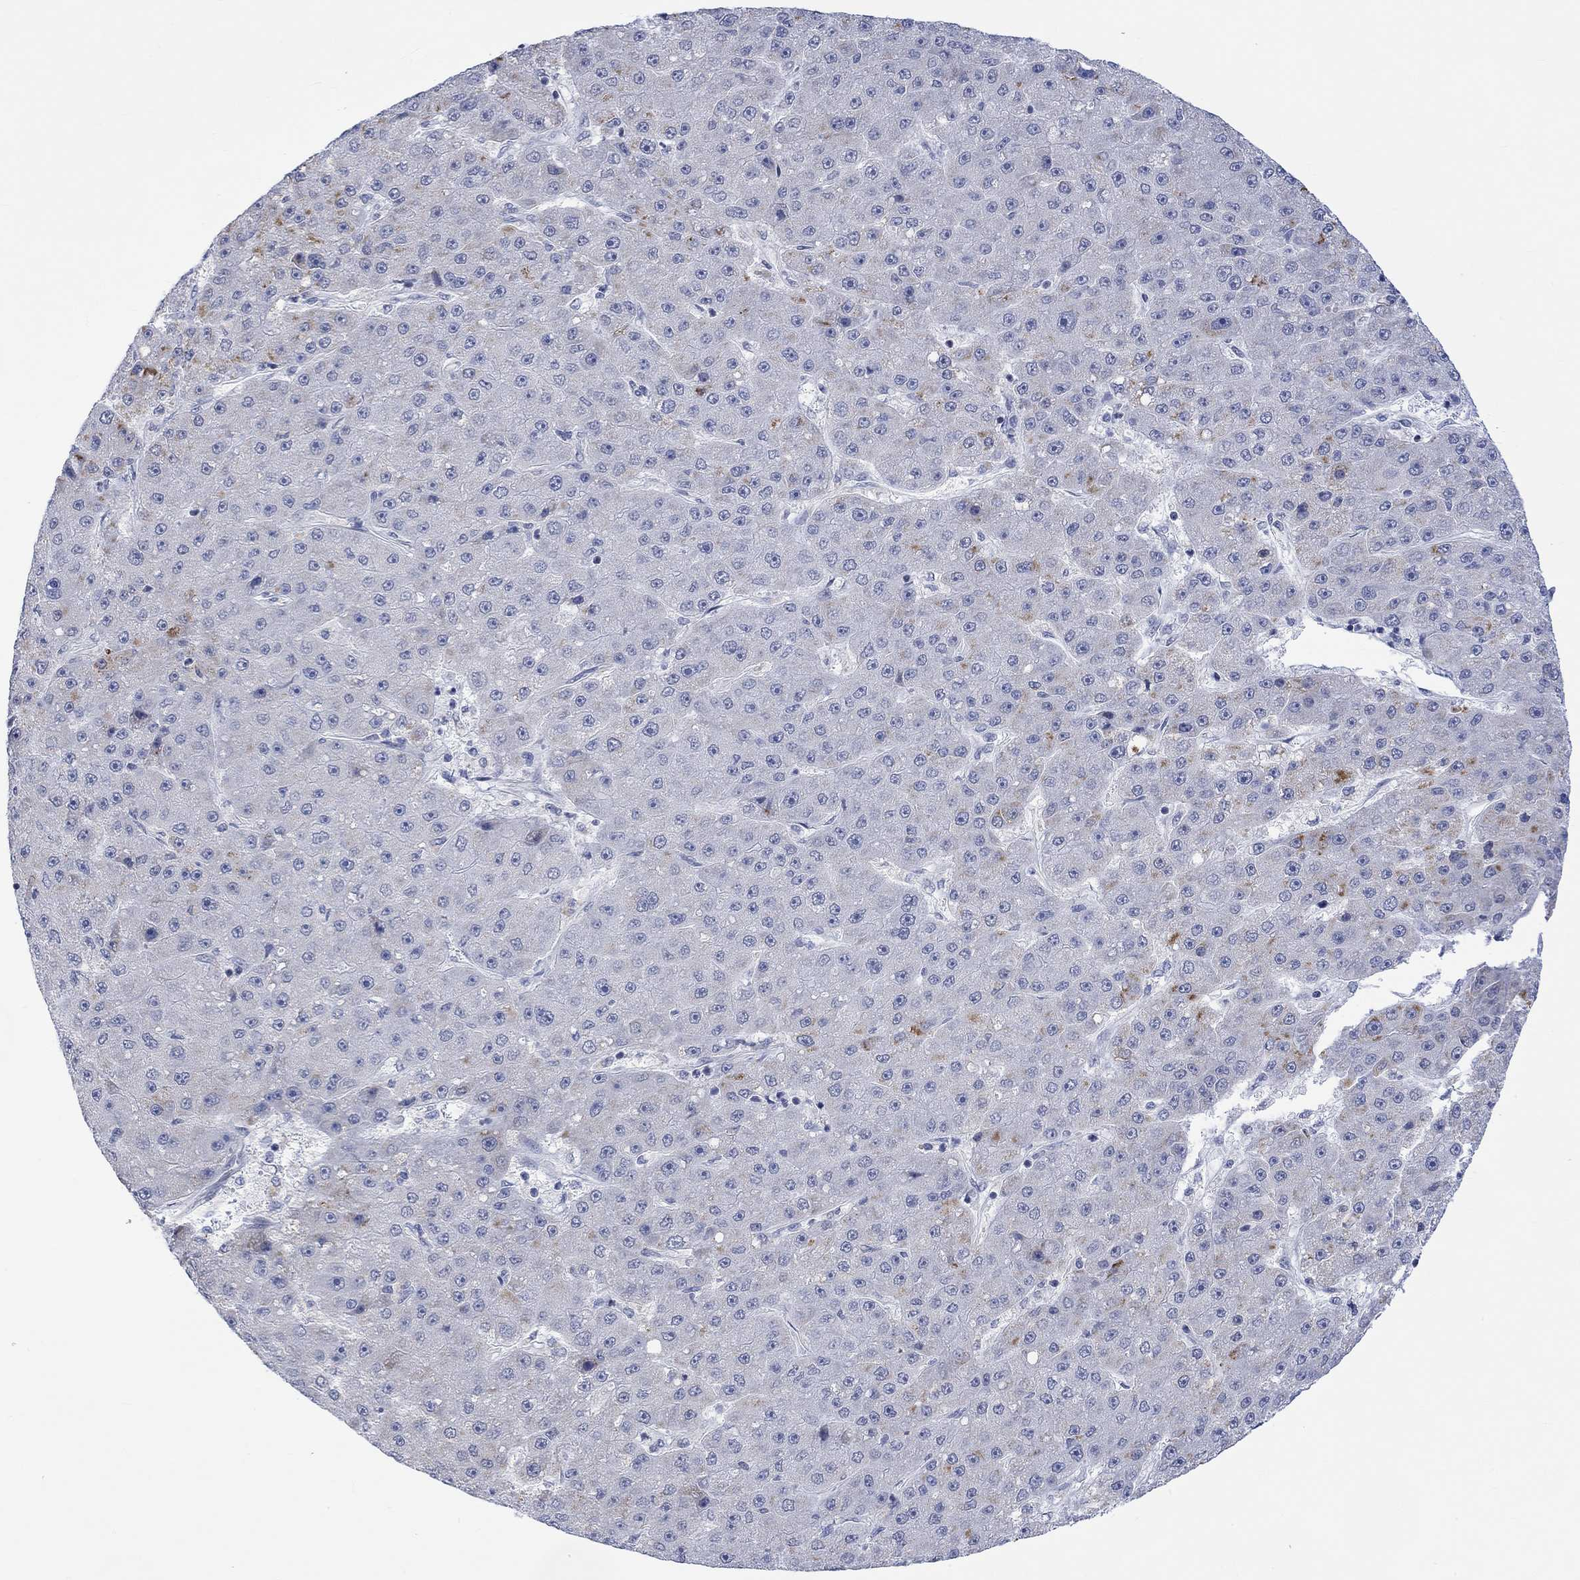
{"staining": {"intensity": "negative", "quantity": "none", "location": "none"}, "tissue": "liver cancer", "cell_type": "Tumor cells", "image_type": "cancer", "snomed": [{"axis": "morphology", "description": "Carcinoma, Hepatocellular, NOS"}, {"axis": "topography", "description": "Liver"}], "caption": "Immunohistochemical staining of hepatocellular carcinoma (liver) reveals no significant staining in tumor cells.", "gene": "DCX", "patient": {"sex": "male", "age": 67}}